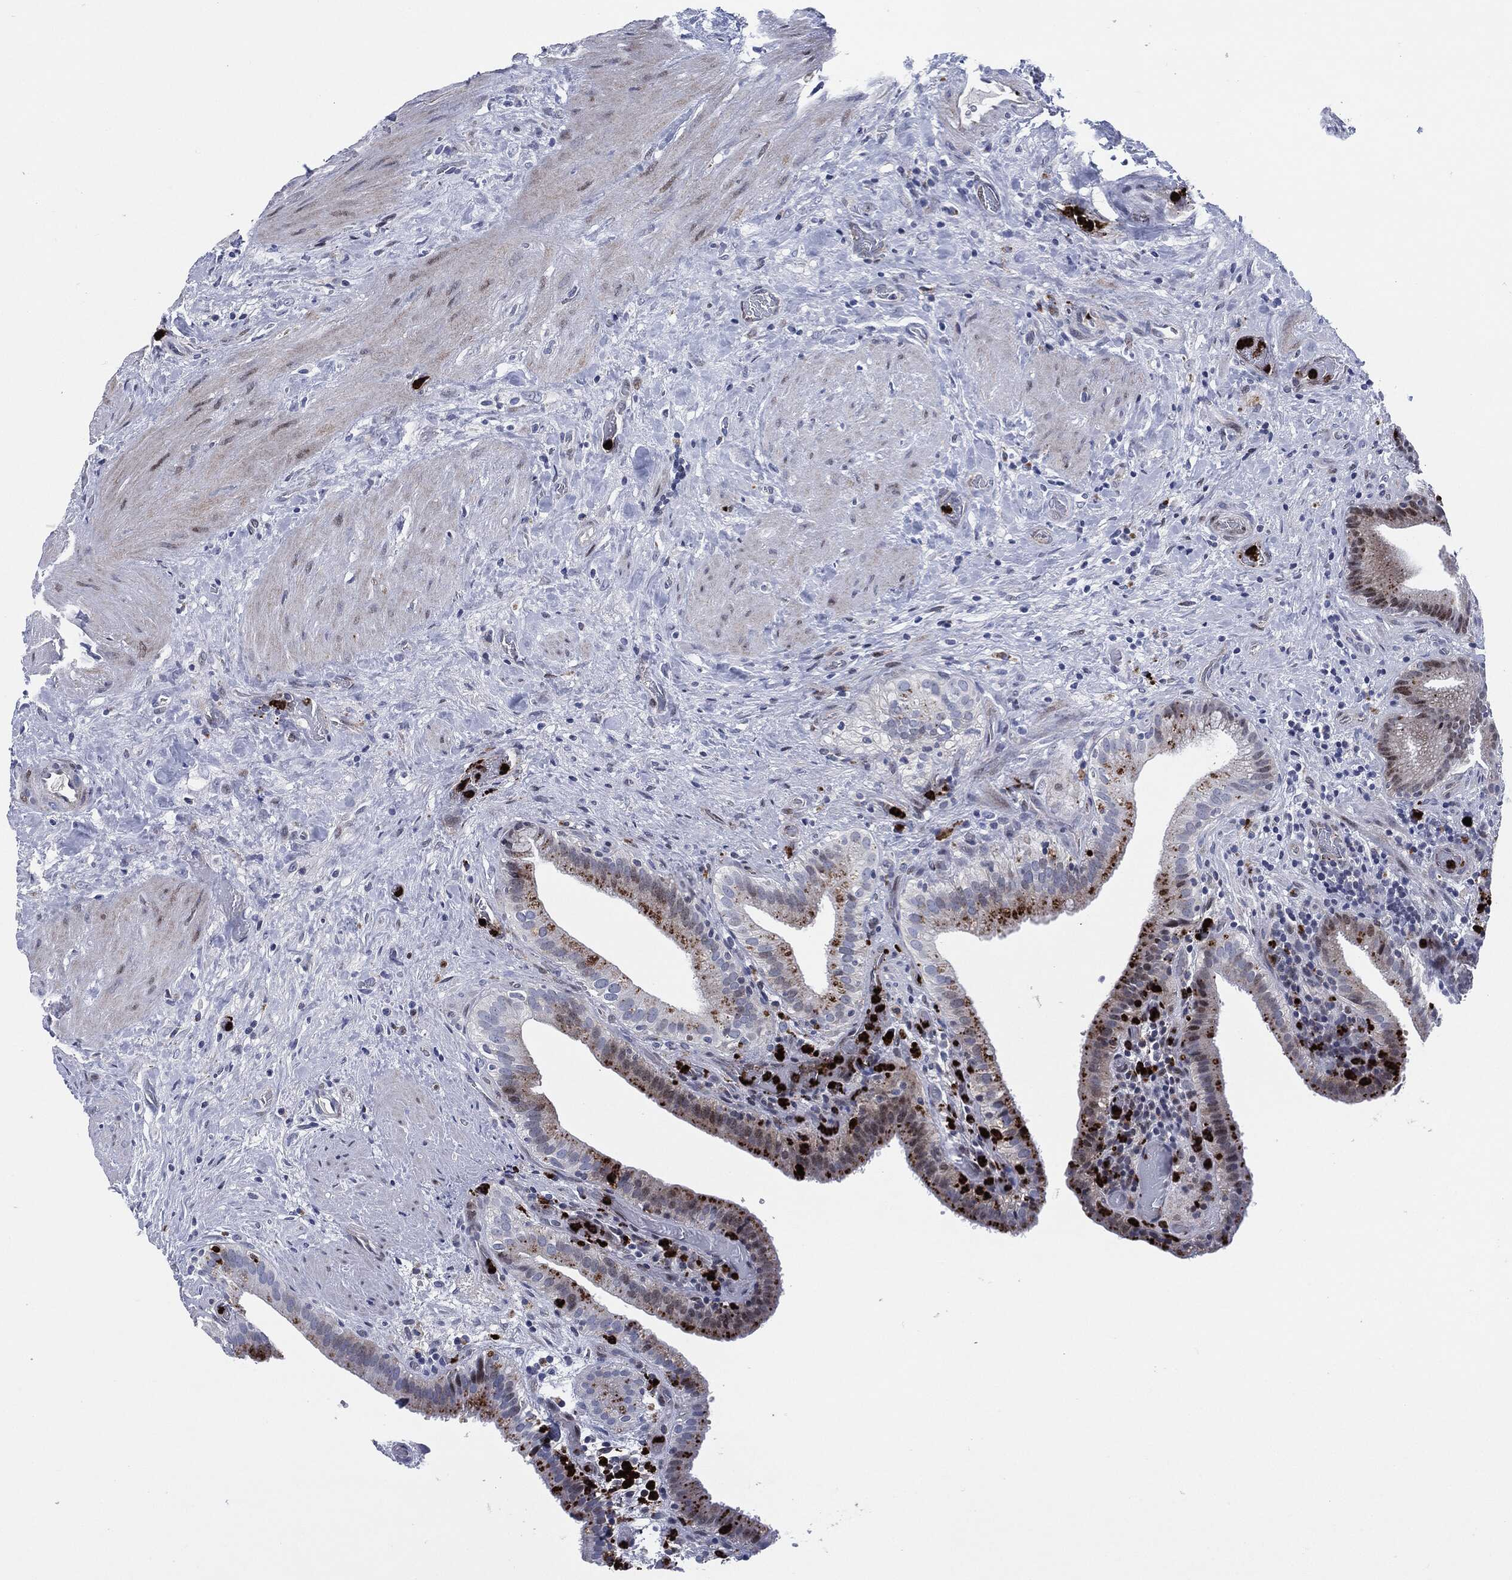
{"staining": {"intensity": "moderate", "quantity": "25%-75%", "location": "cytoplasmic/membranous"}, "tissue": "gallbladder", "cell_type": "Glandular cells", "image_type": "normal", "snomed": [{"axis": "morphology", "description": "Normal tissue, NOS"}, {"axis": "topography", "description": "Gallbladder"}], "caption": "The immunohistochemical stain shows moderate cytoplasmic/membranous positivity in glandular cells of unremarkable gallbladder. The staining was performed using DAB (3,3'-diaminobenzidine) to visualize the protein expression in brown, while the nuclei were stained in blue with hematoxylin (Magnification: 20x).", "gene": "MPO", "patient": {"sex": "male", "age": 62}}